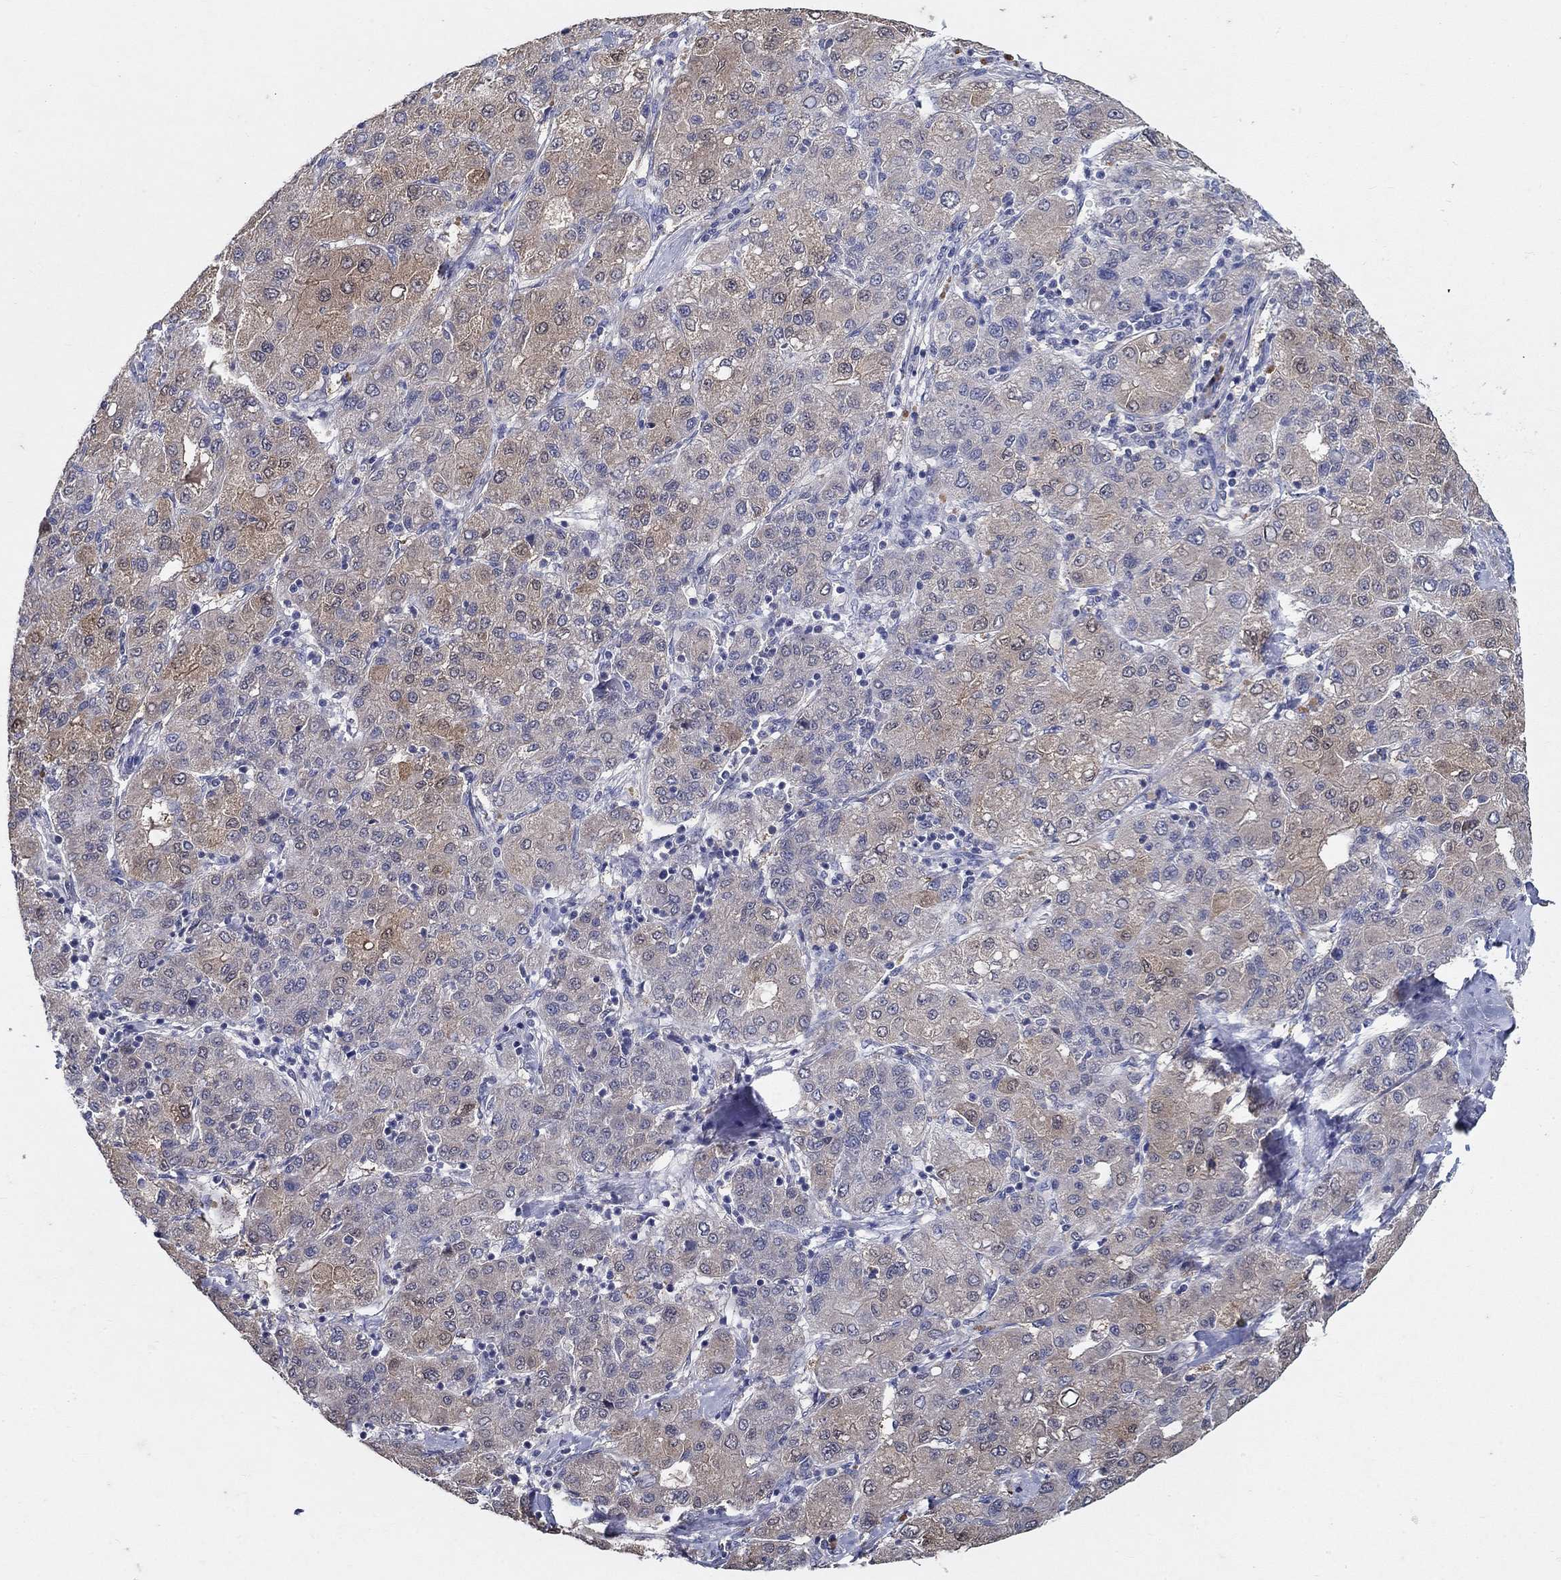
{"staining": {"intensity": "moderate", "quantity": "<25%", "location": "cytoplasmic/membranous"}, "tissue": "liver cancer", "cell_type": "Tumor cells", "image_type": "cancer", "snomed": [{"axis": "morphology", "description": "Carcinoma, Hepatocellular, NOS"}, {"axis": "topography", "description": "Liver"}], "caption": "Brown immunohistochemical staining in human liver cancer (hepatocellular carcinoma) reveals moderate cytoplasmic/membranous expression in approximately <25% of tumor cells.", "gene": "PROZ", "patient": {"sex": "male", "age": 65}}